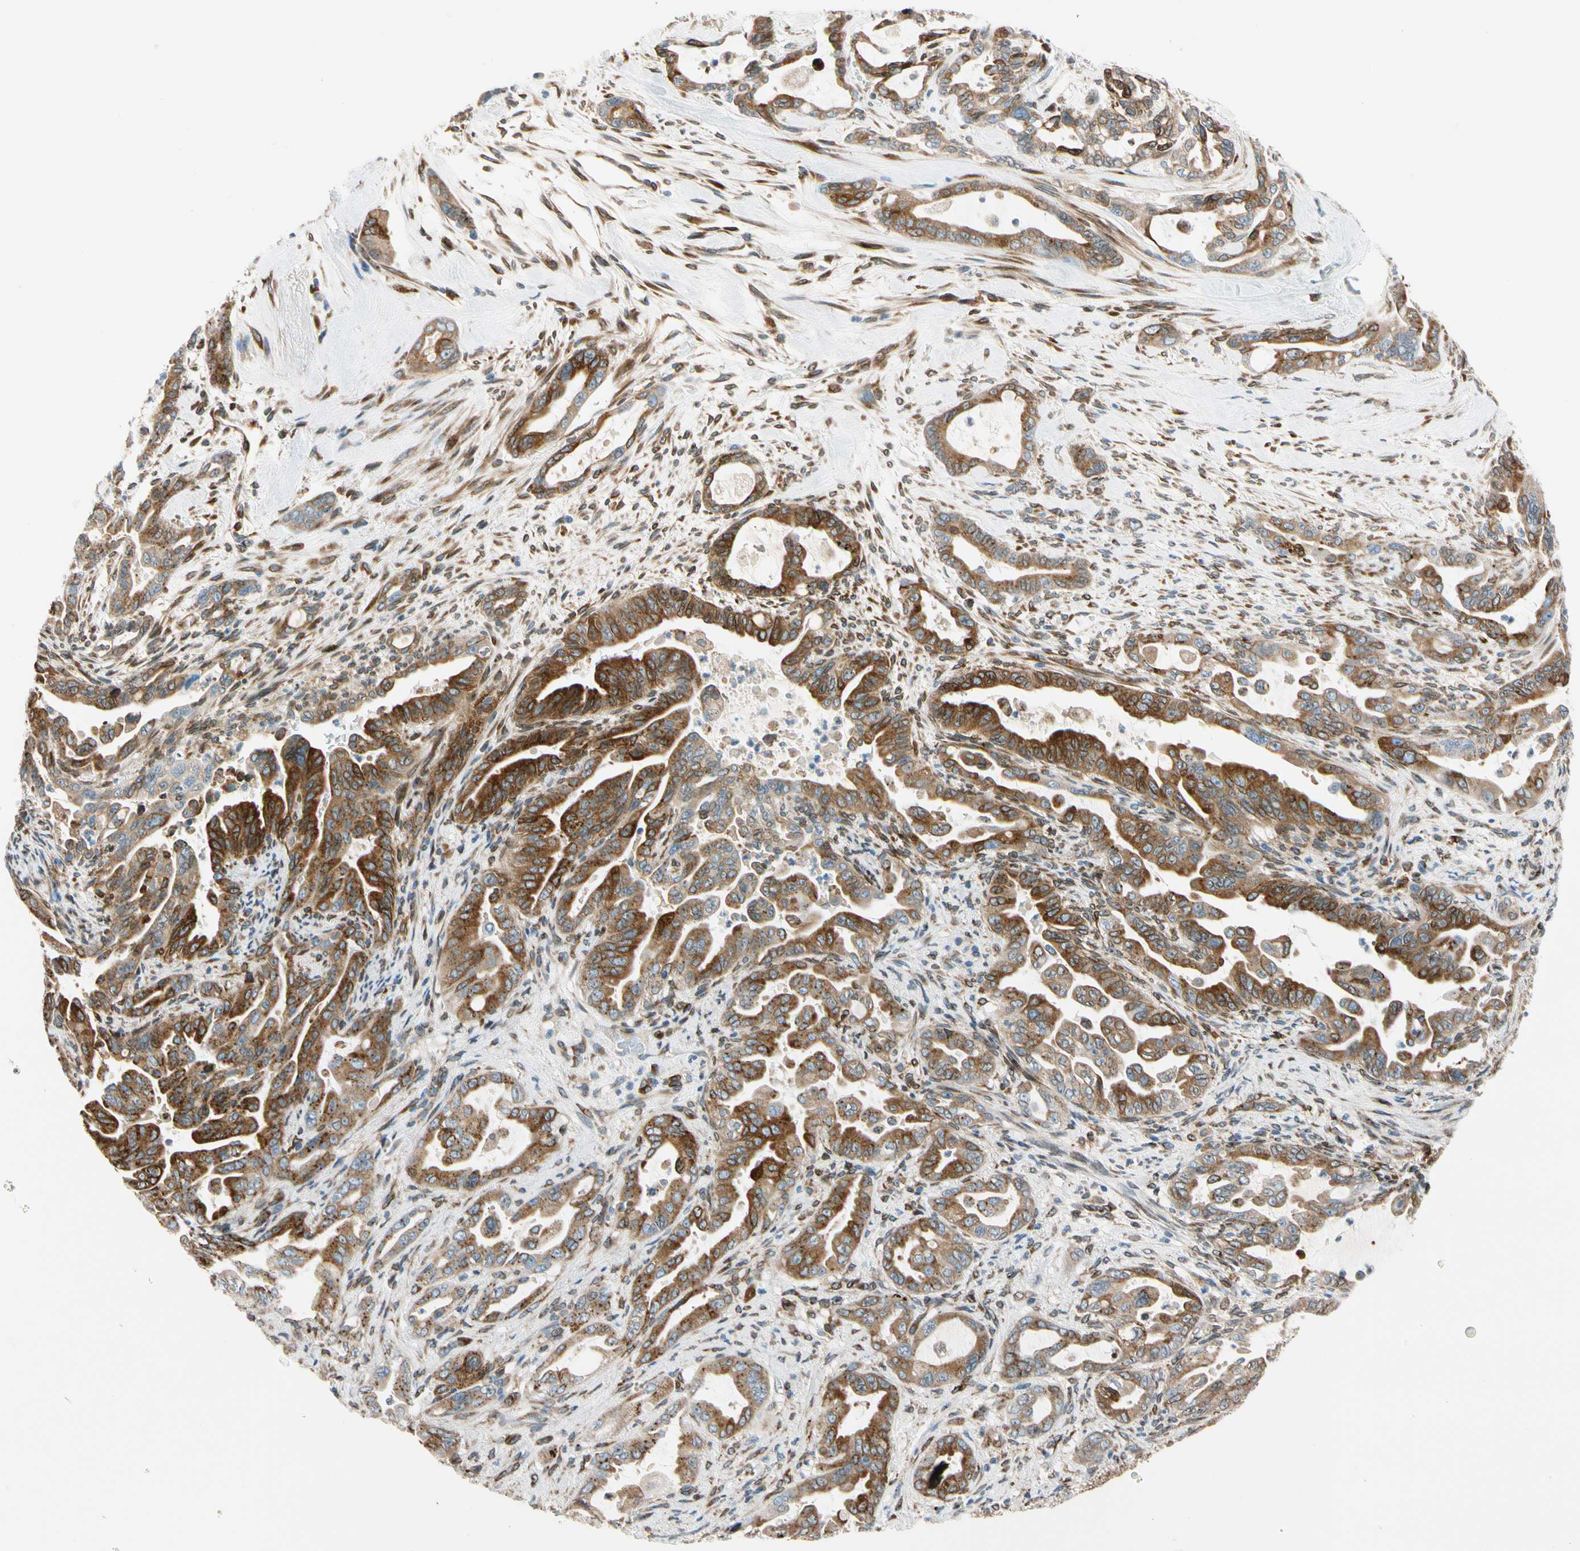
{"staining": {"intensity": "strong", "quantity": ">75%", "location": "cytoplasmic/membranous"}, "tissue": "pancreatic cancer", "cell_type": "Tumor cells", "image_type": "cancer", "snomed": [{"axis": "morphology", "description": "Adenocarcinoma, NOS"}, {"axis": "topography", "description": "Pancreas"}], "caption": "Approximately >75% of tumor cells in pancreatic cancer reveal strong cytoplasmic/membranous protein expression as visualized by brown immunohistochemical staining.", "gene": "NUCB1", "patient": {"sex": "male", "age": 70}}